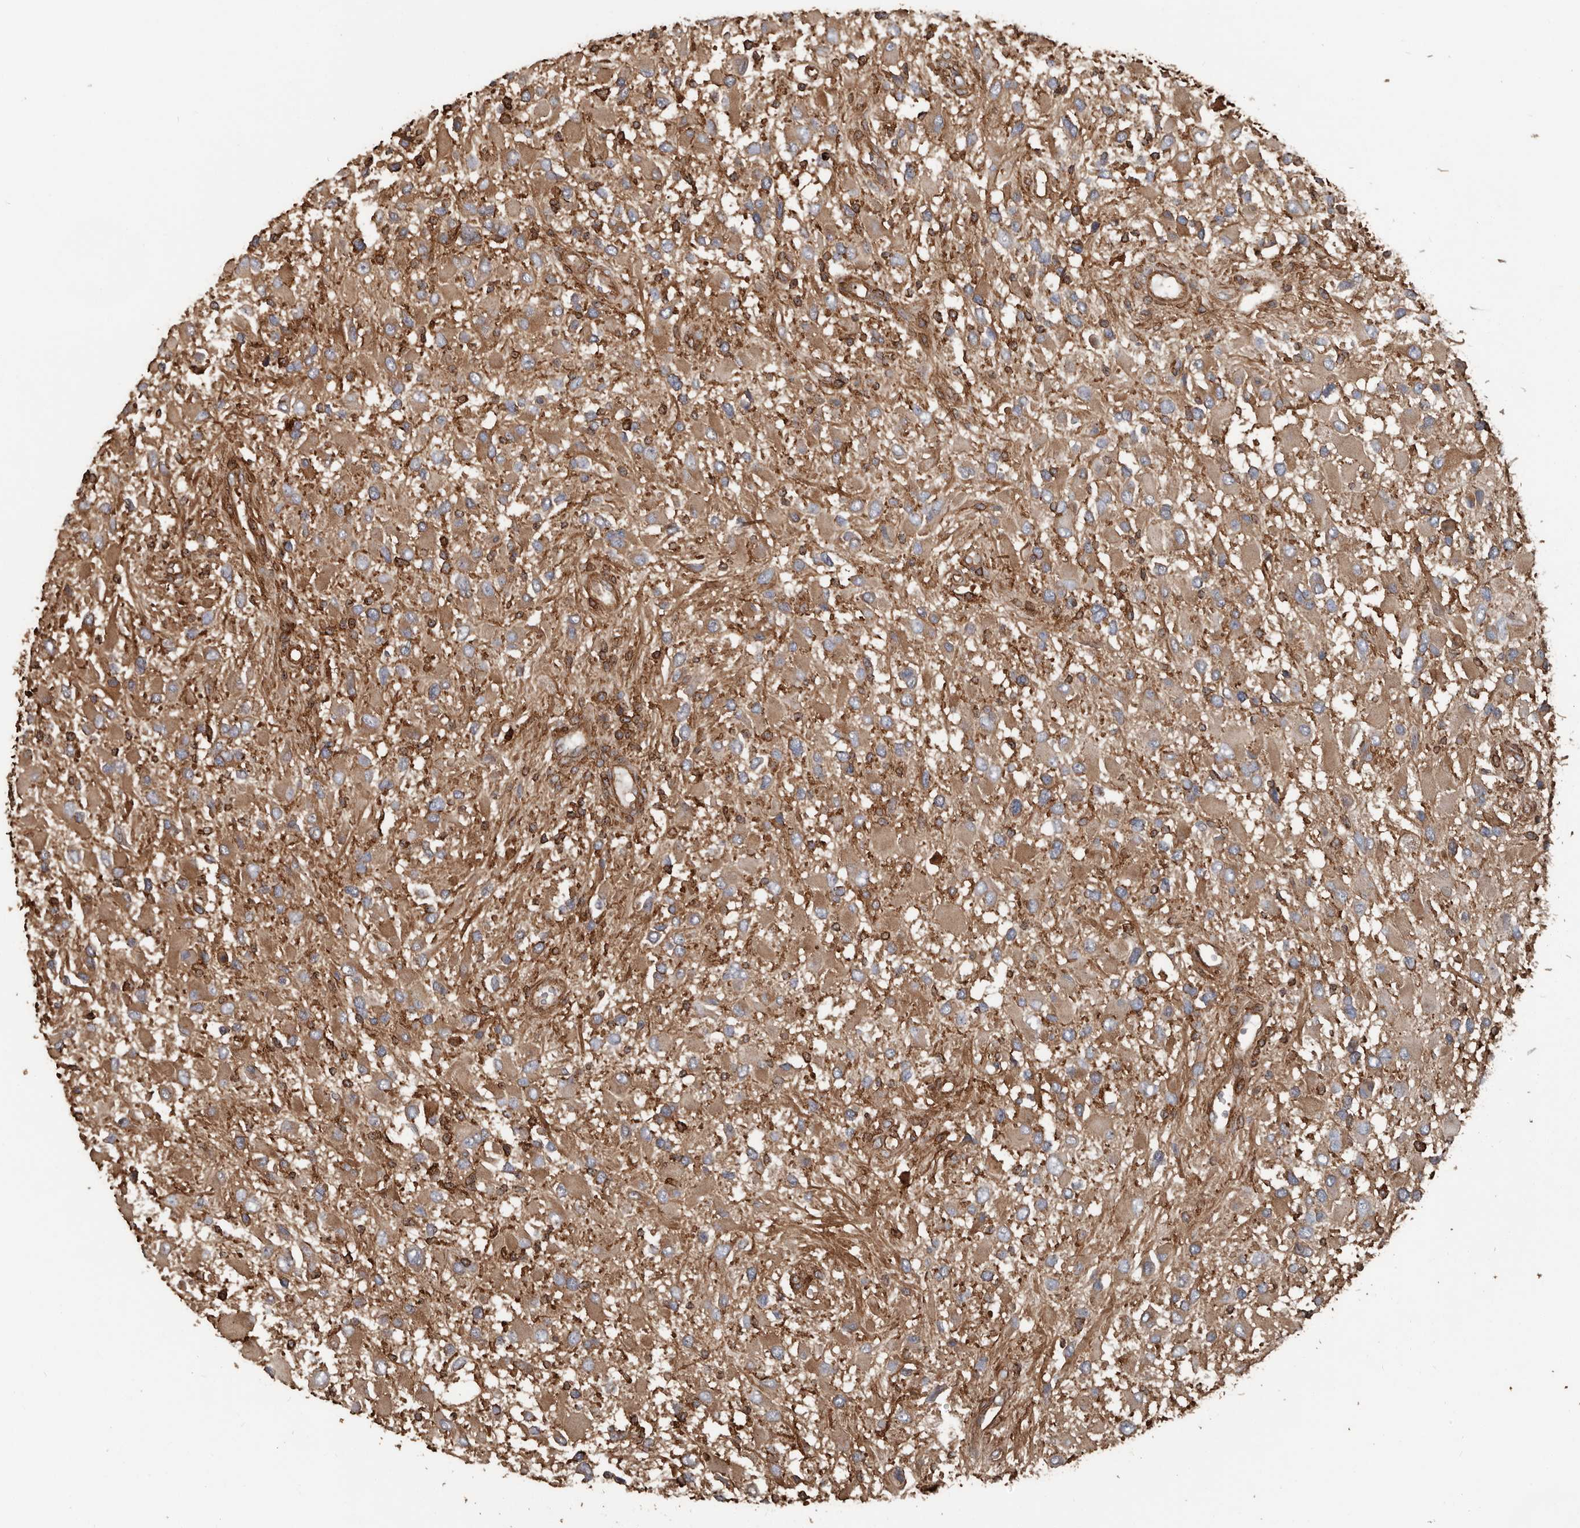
{"staining": {"intensity": "moderate", "quantity": ">75%", "location": "cytoplasmic/membranous"}, "tissue": "glioma", "cell_type": "Tumor cells", "image_type": "cancer", "snomed": [{"axis": "morphology", "description": "Glioma, malignant, High grade"}, {"axis": "topography", "description": "Brain"}], "caption": "This photomicrograph displays immunohistochemistry (IHC) staining of human malignant glioma (high-grade), with medium moderate cytoplasmic/membranous expression in about >75% of tumor cells.", "gene": "DENND6B", "patient": {"sex": "male", "age": 53}}